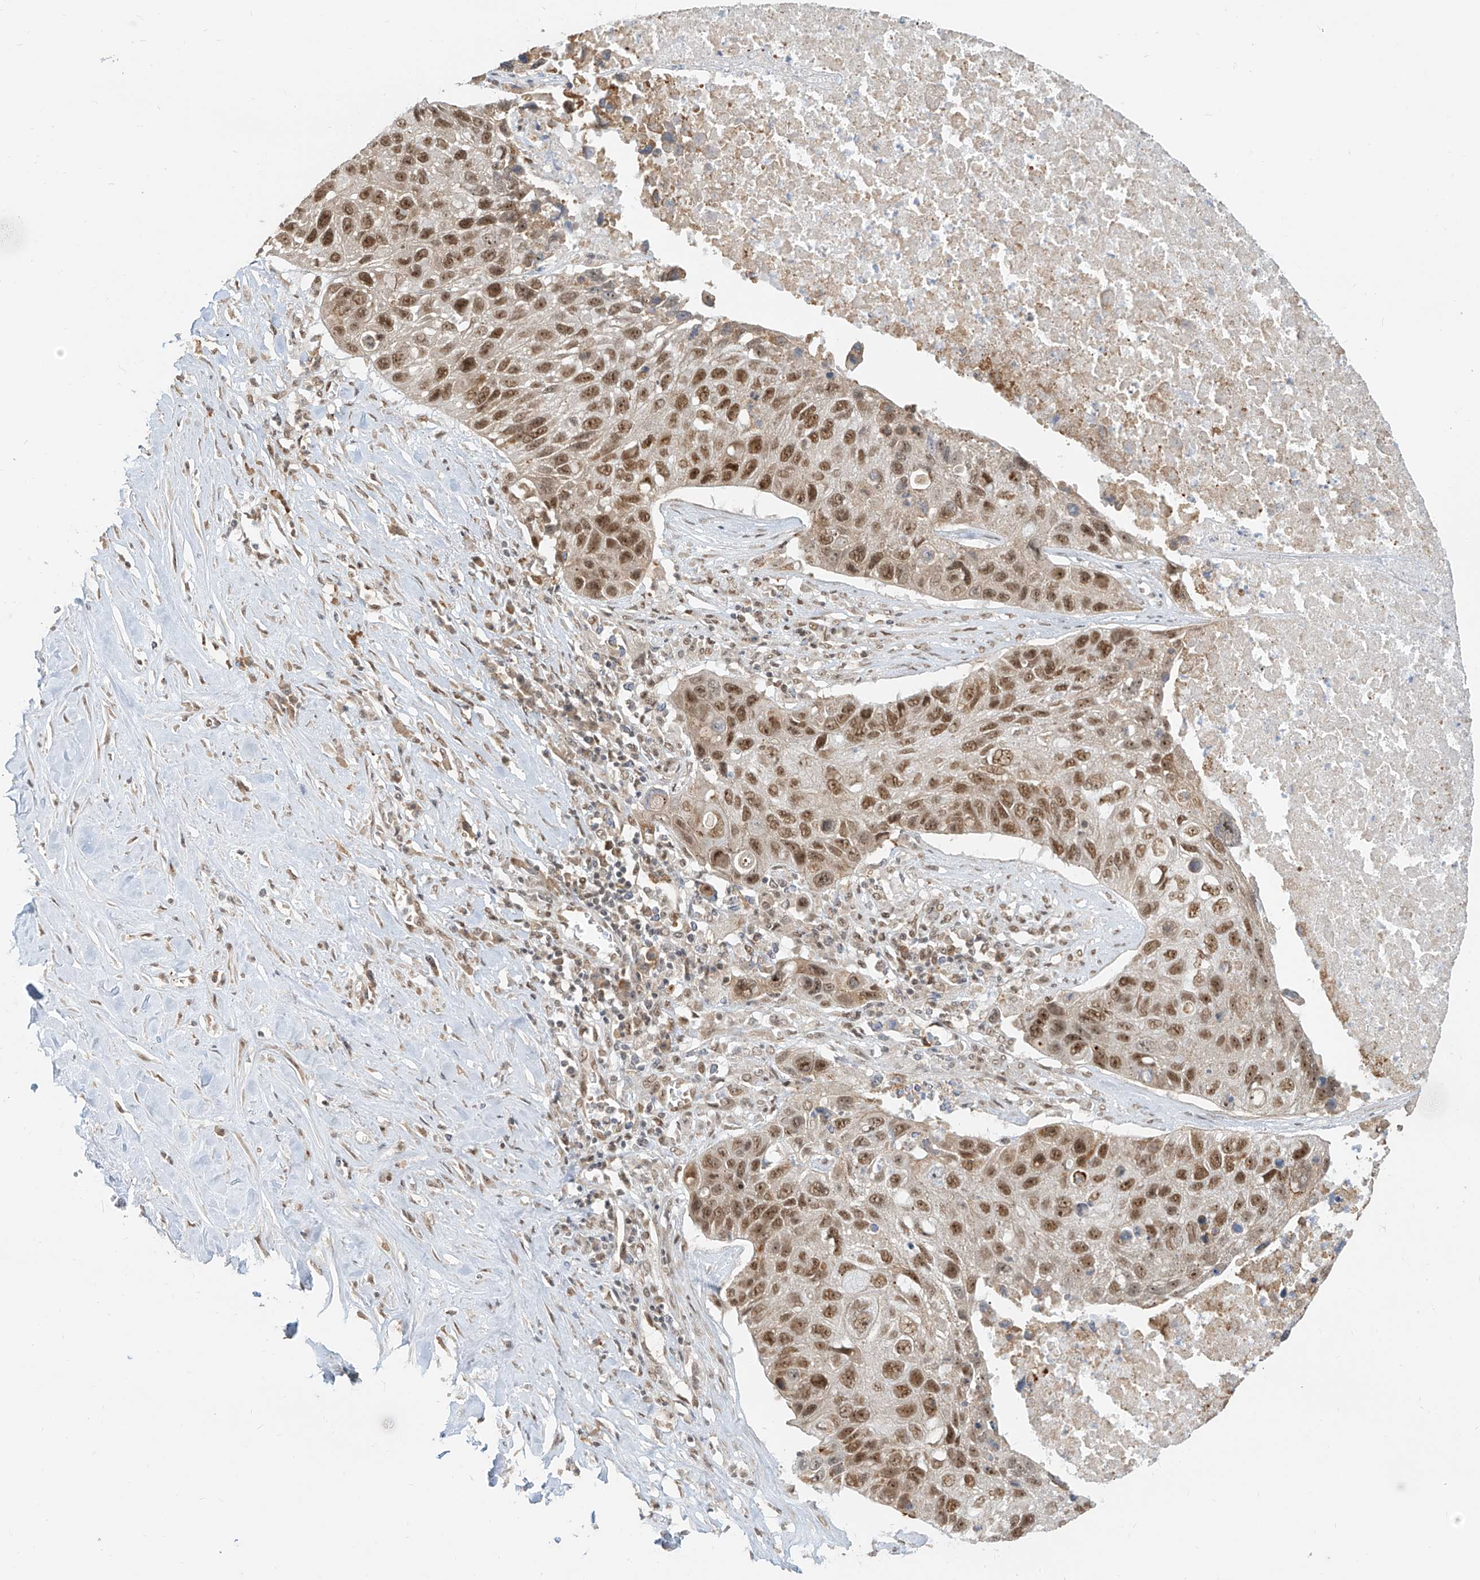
{"staining": {"intensity": "moderate", "quantity": ">75%", "location": "nuclear"}, "tissue": "lung cancer", "cell_type": "Tumor cells", "image_type": "cancer", "snomed": [{"axis": "morphology", "description": "Squamous cell carcinoma, NOS"}, {"axis": "topography", "description": "Lung"}], "caption": "Lung squamous cell carcinoma tissue shows moderate nuclear expression in approximately >75% of tumor cells, visualized by immunohistochemistry.", "gene": "ZMYM2", "patient": {"sex": "male", "age": 61}}